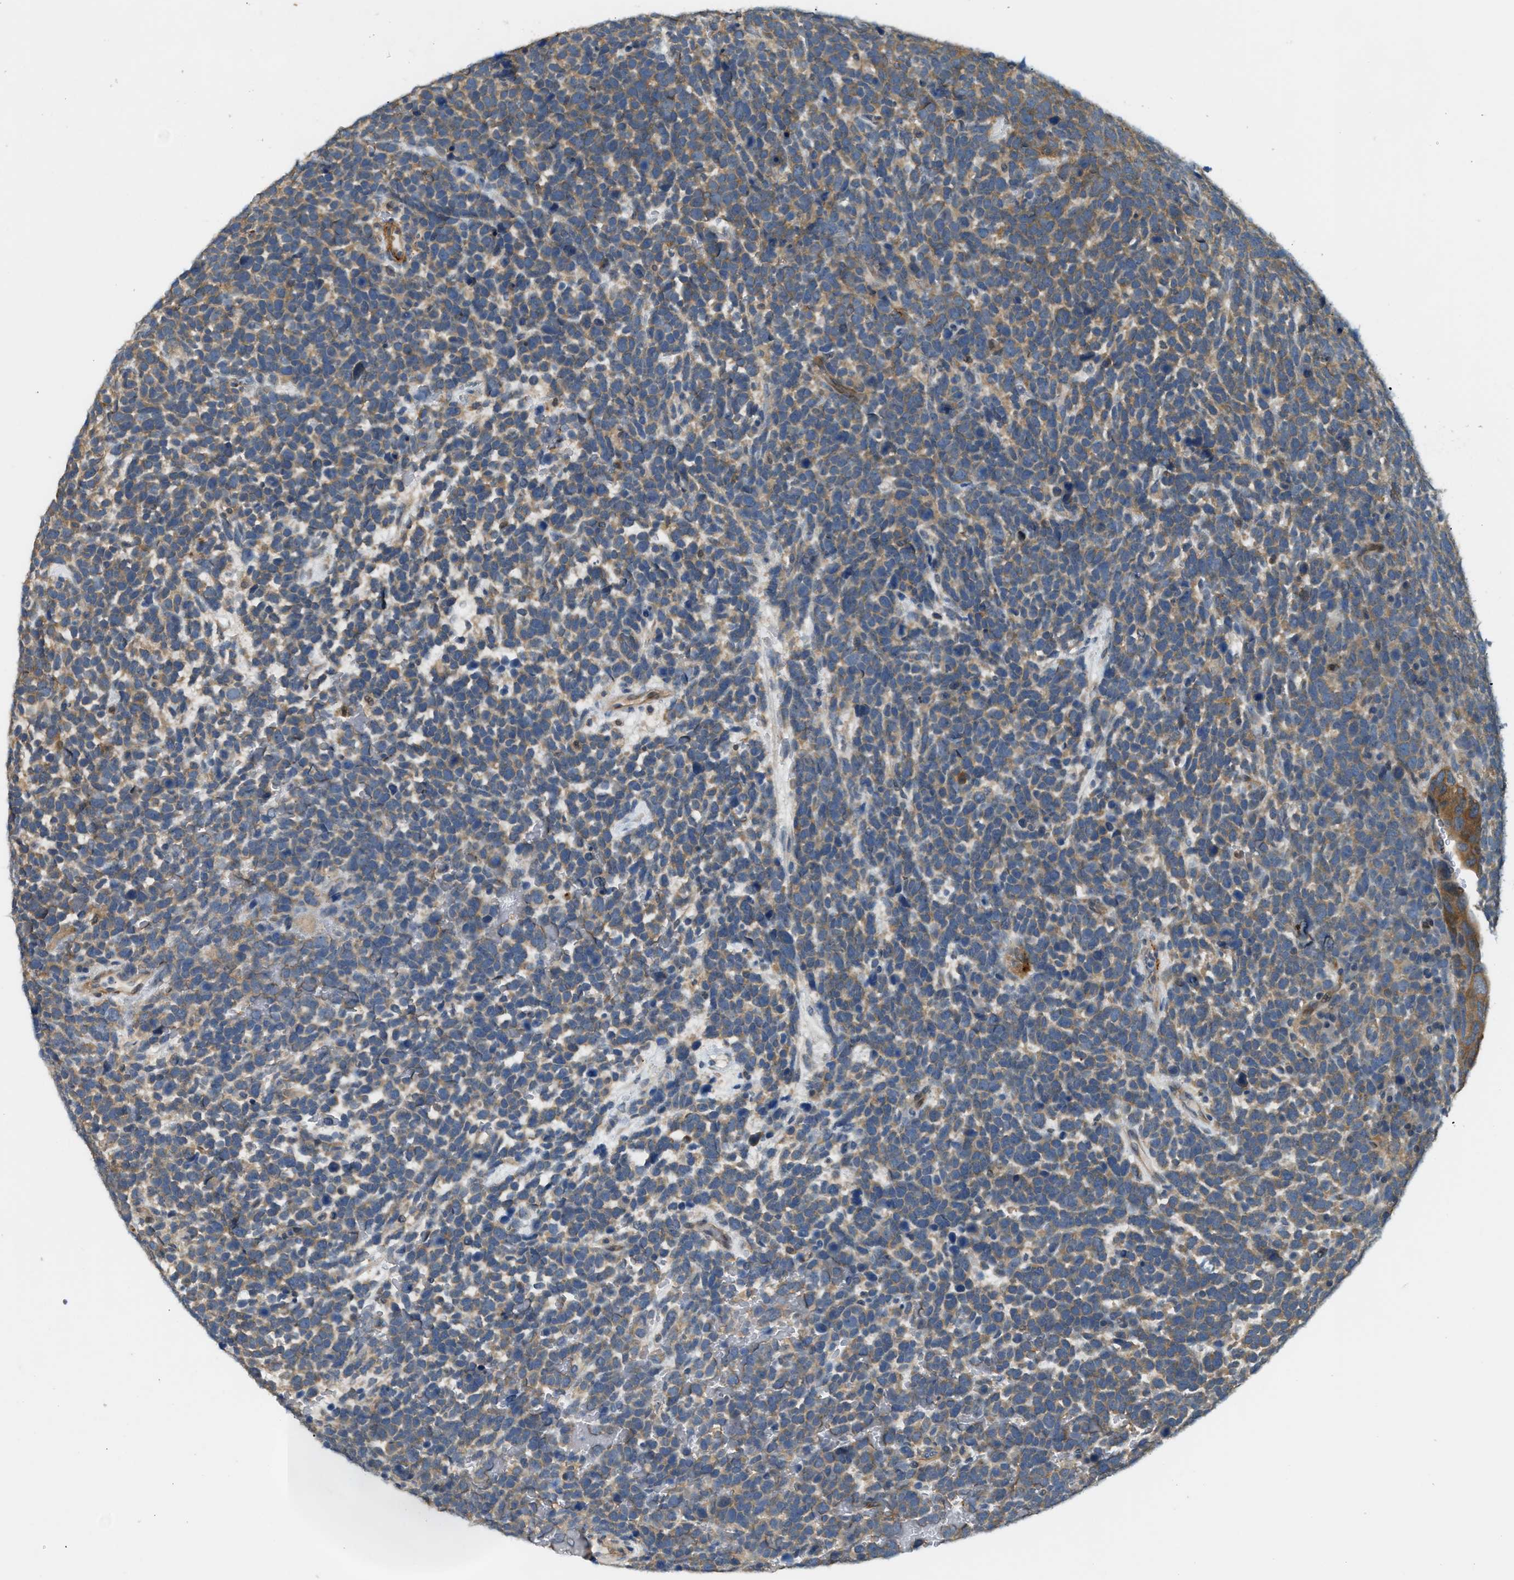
{"staining": {"intensity": "moderate", "quantity": ">75%", "location": "cytoplasmic/membranous"}, "tissue": "urothelial cancer", "cell_type": "Tumor cells", "image_type": "cancer", "snomed": [{"axis": "morphology", "description": "Urothelial carcinoma, High grade"}, {"axis": "topography", "description": "Urinary bladder"}], "caption": "High-grade urothelial carcinoma stained with DAB (3,3'-diaminobenzidine) immunohistochemistry (IHC) demonstrates medium levels of moderate cytoplasmic/membranous staining in about >75% of tumor cells.", "gene": "PDCL3", "patient": {"sex": "female", "age": 82}}